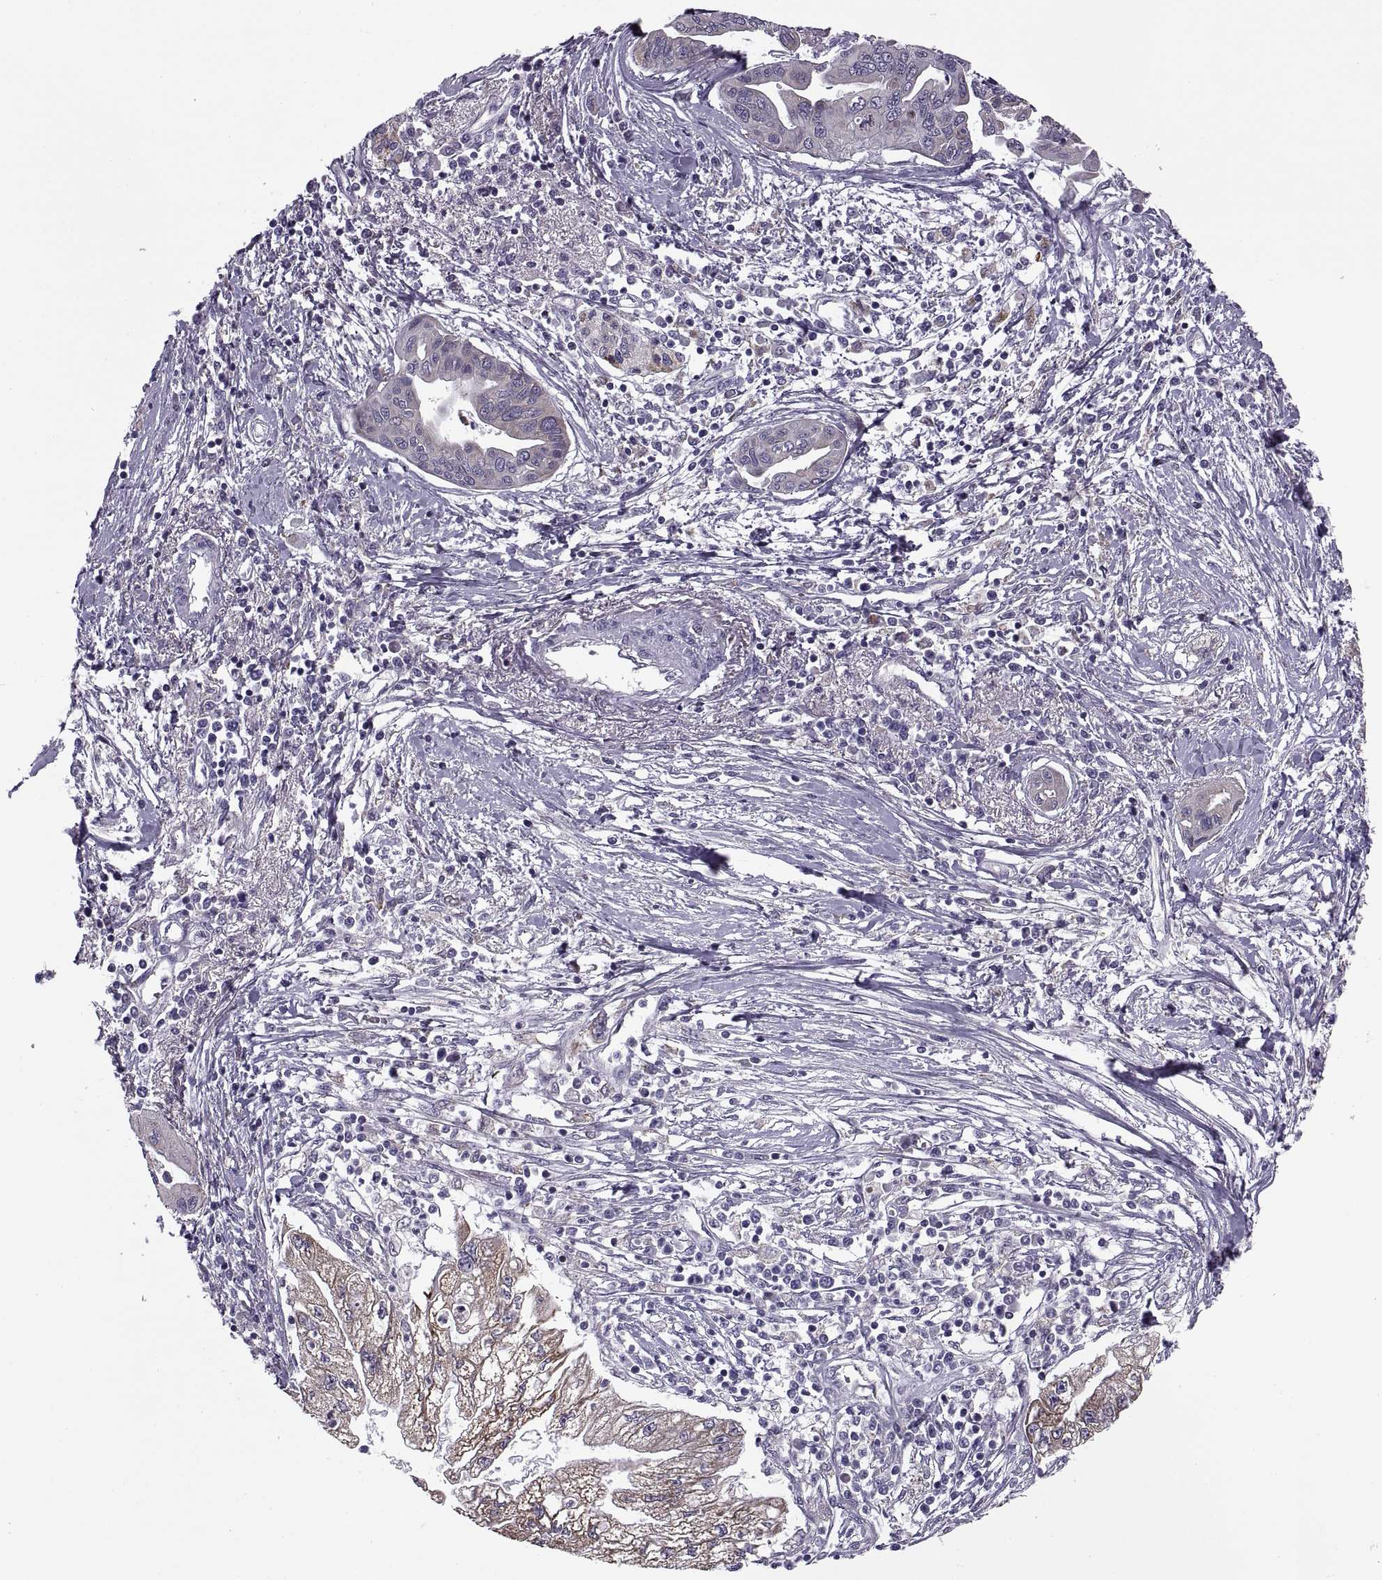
{"staining": {"intensity": "weak", "quantity": "<25%", "location": "cytoplasmic/membranous"}, "tissue": "pancreatic cancer", "cell_type": "Tumor cells", "image_type": "cancer", "snomed": [{"axis": "morphology", "description": "Adenocarcinoma, NOS"}, {"axis": "topography", "description": "Pancreas"}], "caption": "Immunohistochemistry (IHC) of human pancreatic cancer displays no positivity in tumor cells.", "gene": "LETM2", "patient": {"sex": "male", "age": 70}}